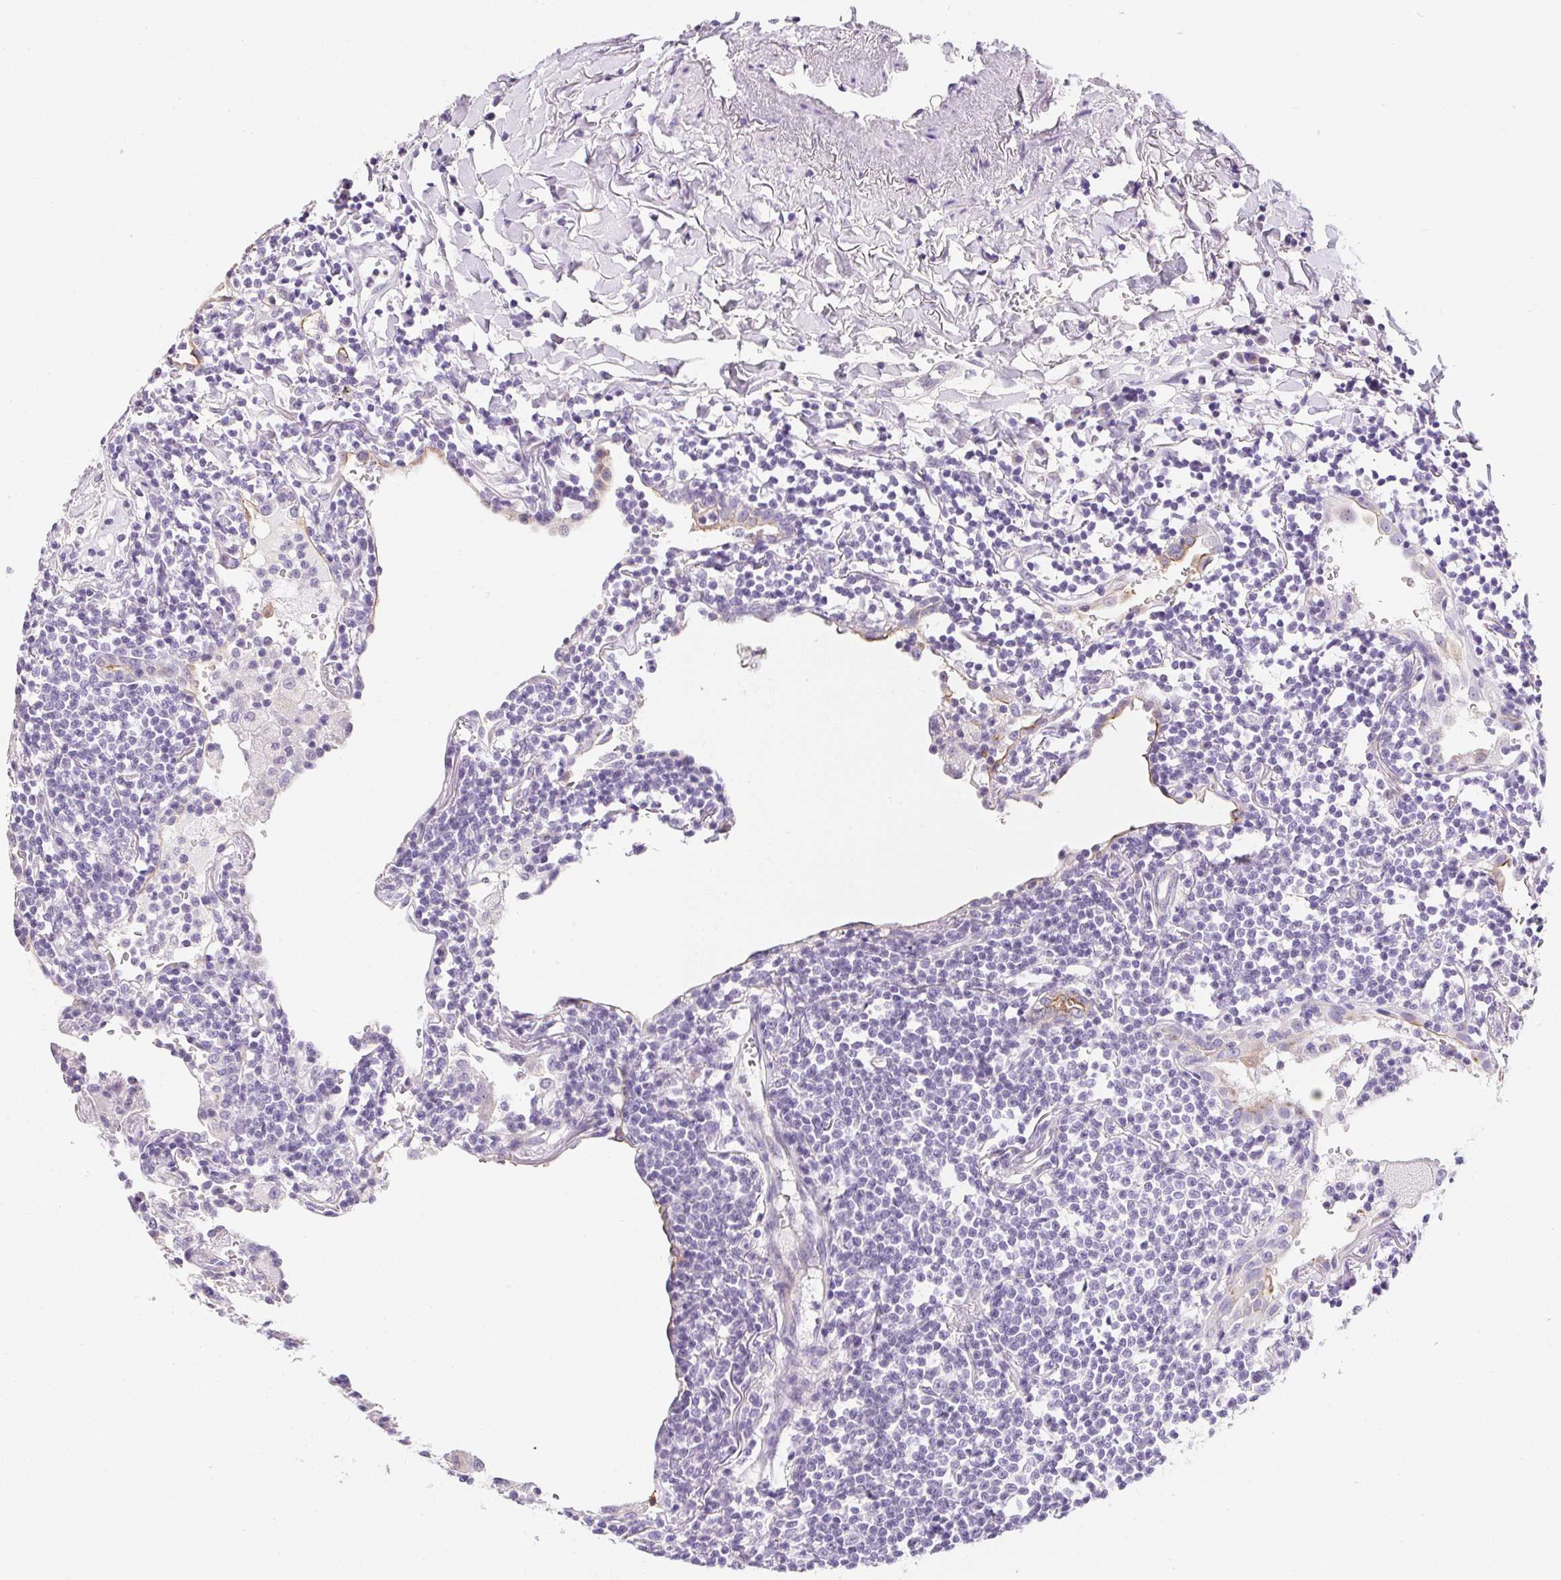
{"staining": {"intensity": "negative", "quantity": "none", "location": "none"}, "tissue": "lymphoma", "cell_type": "Tumor cells", "image_type": "cancer", "snomed": [{"axis": "morphology", "description": "Malignant lymphoma, non-Hodgkin's type, Low grade"}, {"axis": "topography", "description": "Lung"}], "caption": "Lymphoma was stained to show a protein in brown. There is no significant positivity in tumor cells.", "gene": "AQP5", "patient": {"sex": "female", "age": 71}}